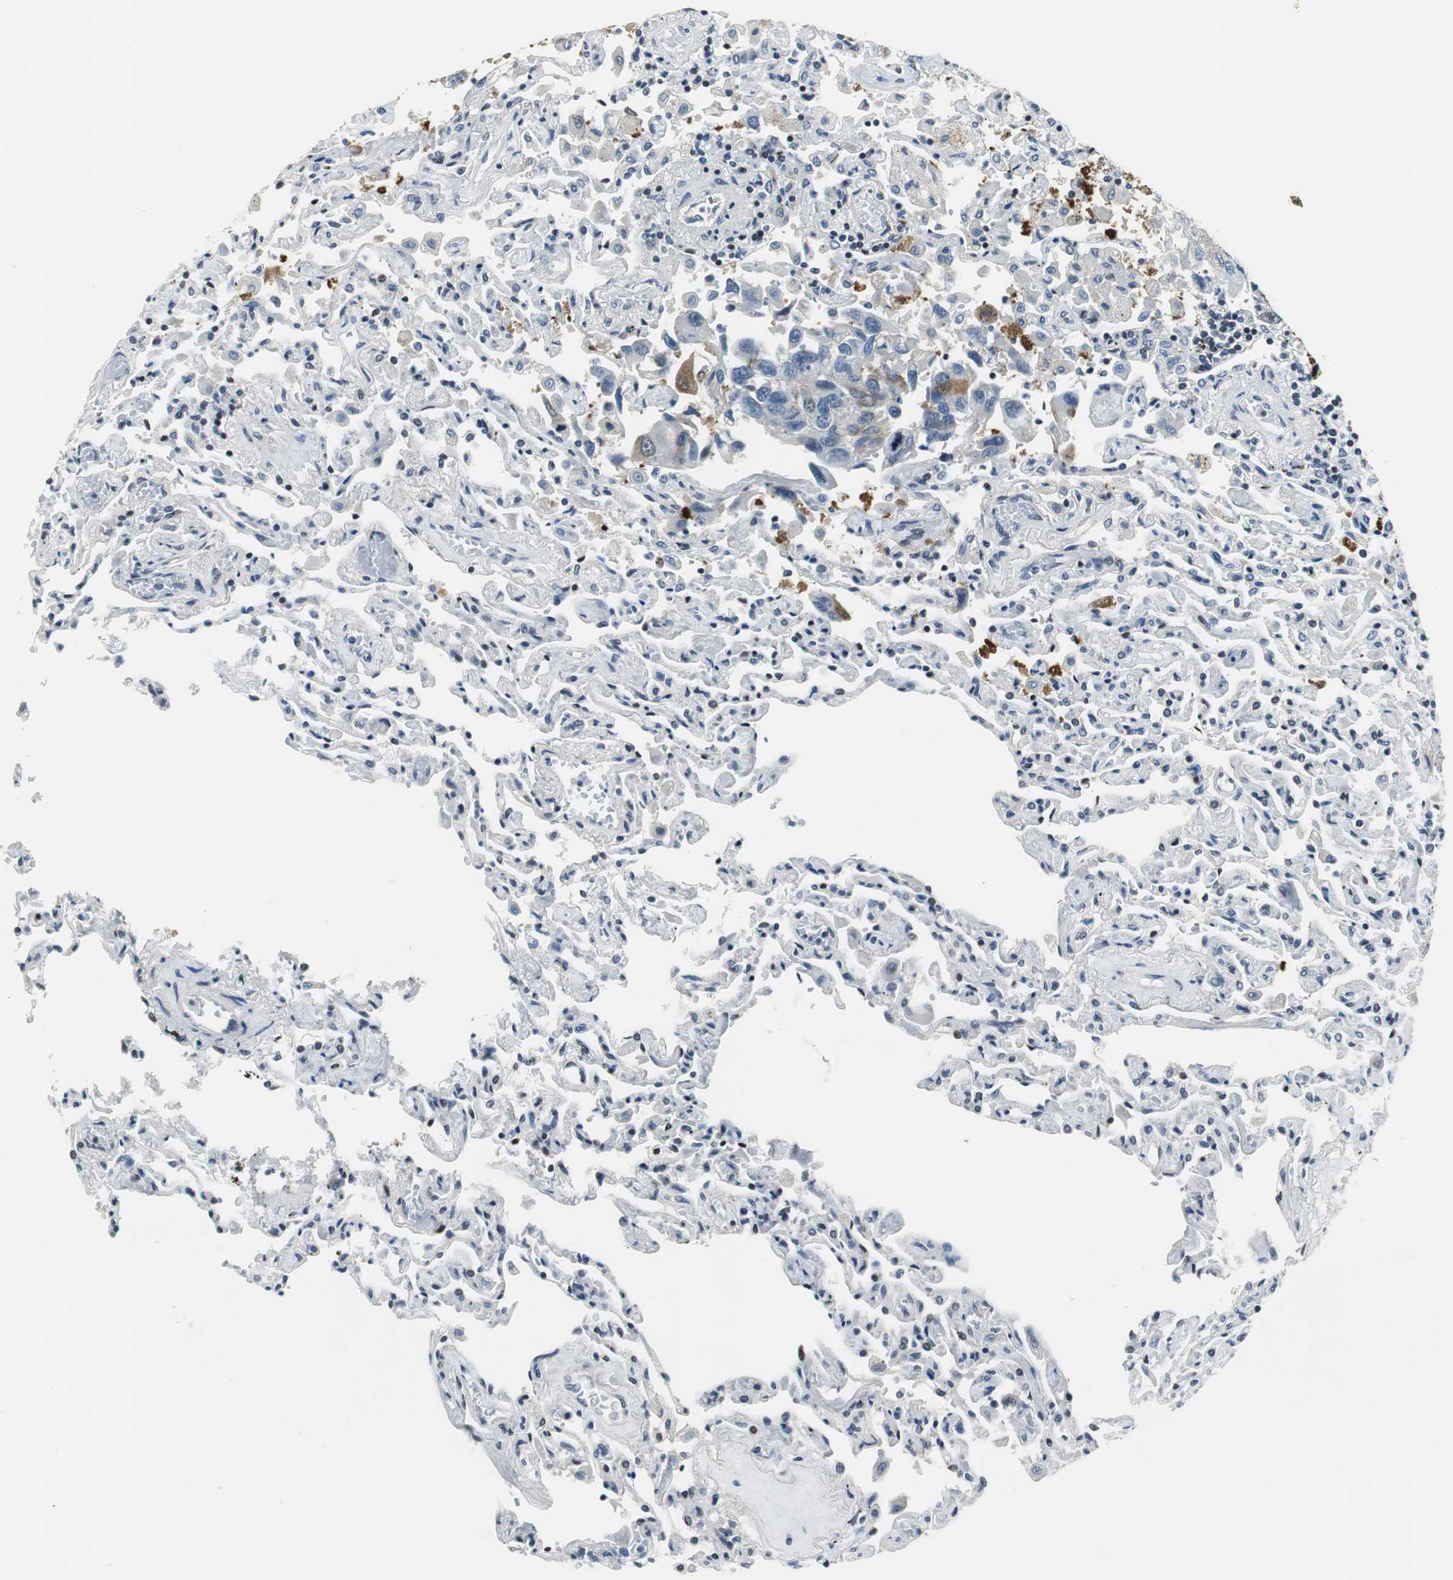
{"staining": {"intensity": "moderate", "quantity": "<25%", "location": "cytoplasmic/membranous"}, "tissue": "lung cancer", "cell_type": "Tumor cells", "image_type": "cancer", "snomed": [{"axis": "morphology", "description": "Adenocarcinoma, NOS"}, {"axis": "topography", "description": "Lung"}], "caption": "Immunohistochemical staining of lung cancer (adenocarcinoma) reveals moderate cytoplasmic/membranous protein expression in approximately <25% of tumor cells. (DAB (3,3'-diaminobenzidine) = brown stain, brightfield microscopy at high magnification).", "gene": "HCFC2", "patient": {"sex": "male", "age": 64}}